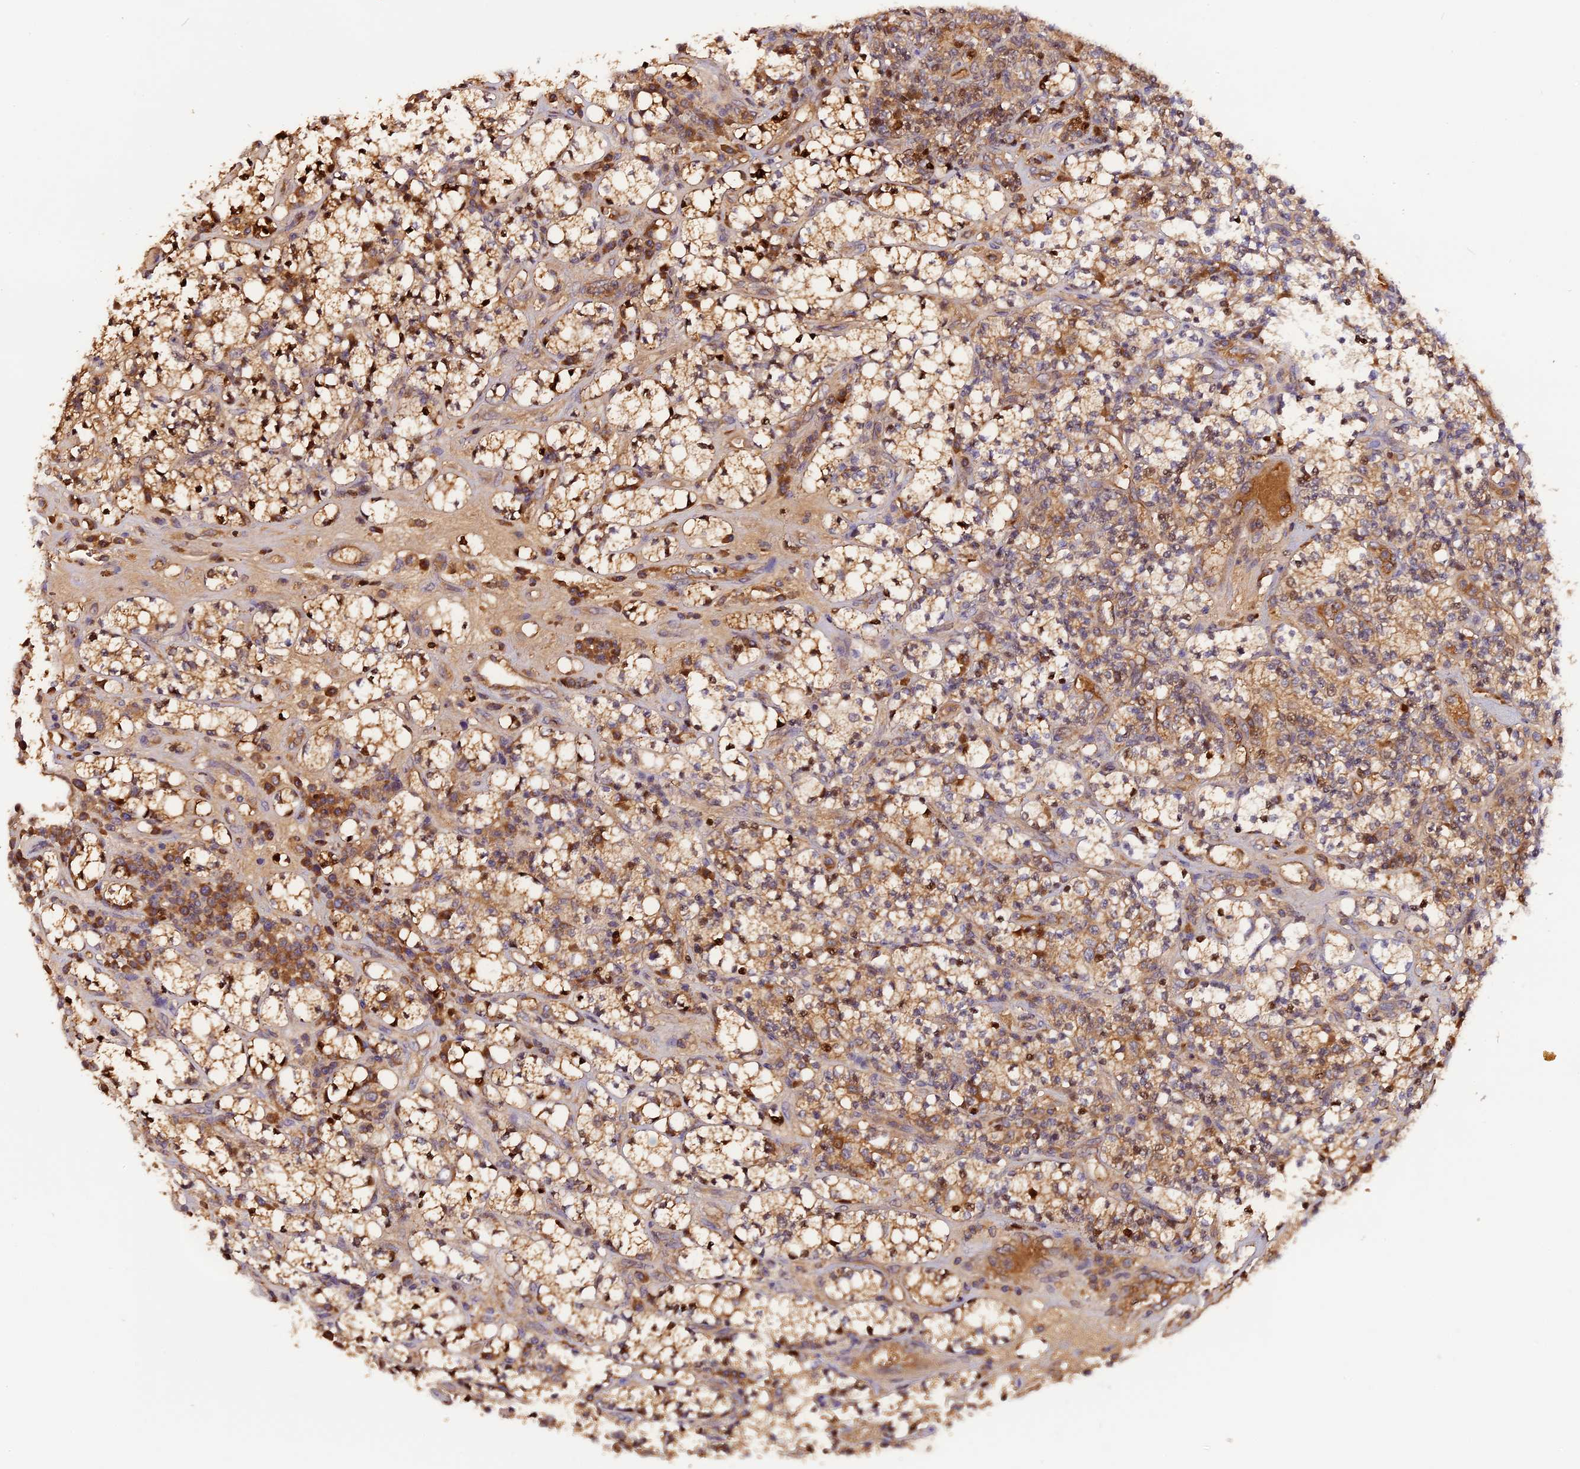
{"staining": {"intensity": "moderate", "quantity": ">75%", "location": "cytoplasmic/membranous,nuclear"}, "tissue": "renal cancer", "cell_type": "Tumor cells", "image_type": "cancer", "snomed": [{"axis": "morphology", "description": "Adenocarcinoma, NOS"}, {"axis": "topography", "description": "Kidney"}], "caption": "Renal cancer tissue exhibits moderate cytoplasmic/membranous and nuclear positivity in about >75% of tumor cells", "gene": "MARK4", "patient": {"sex": "male", "age": 77}}